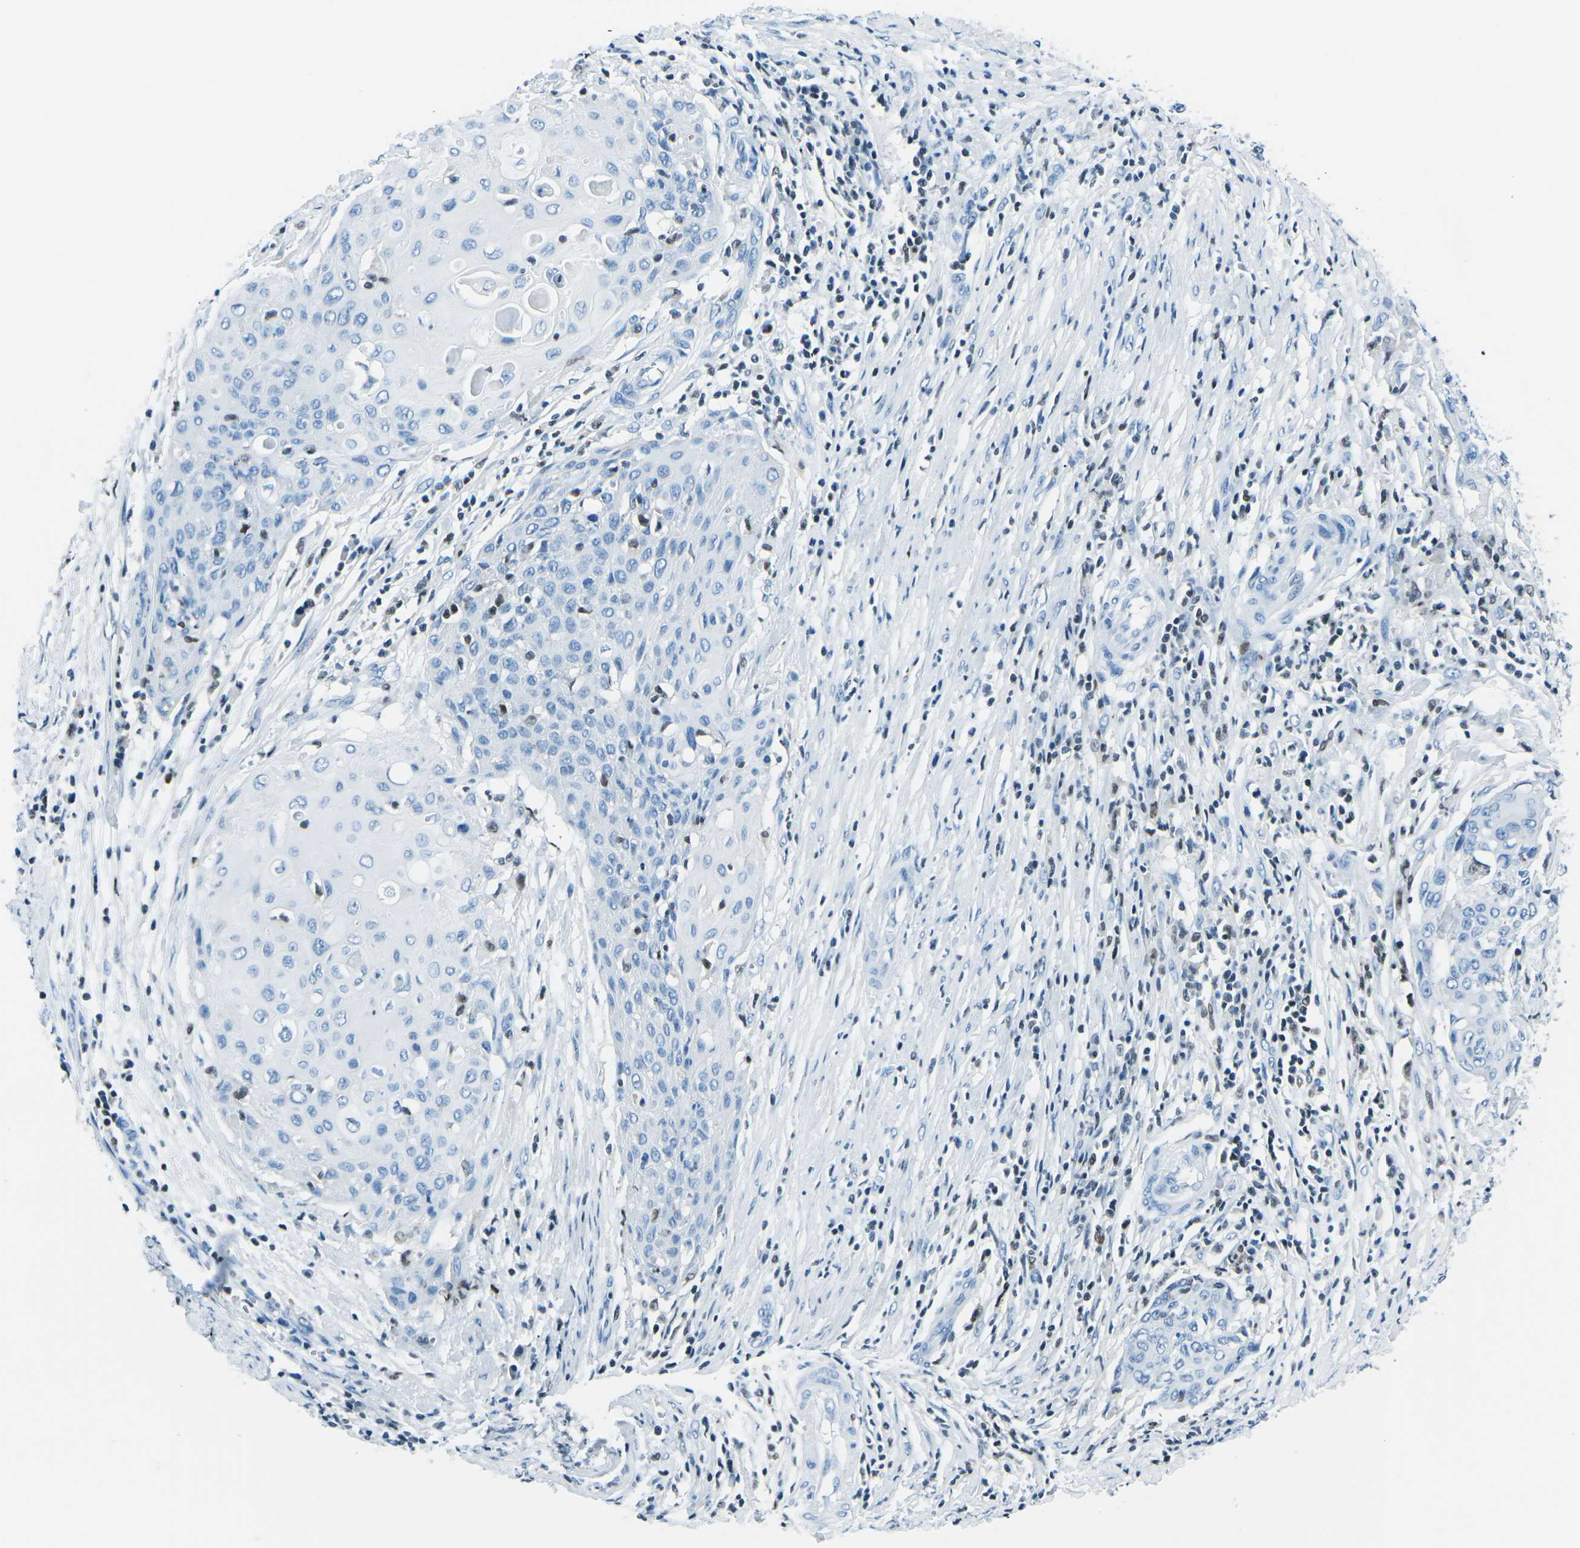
{"staining": {"intensity": "negative", "quantity": "none", "location": "none"}, "tissue": "cervical cancer", "cell_type": "Tumor cells", "image_type": "cancer", "snomed": [{"axis": "morphology", "description": "Squamous cell carcinoma, NOS"}, {"axis": "topography", "description": "Cervix"}], "caption": "Protein analysis of cervical squamous cell carcinoma reveals no significant expression in tumor cells. (DAB immunohistochemistry (IHC), high magnification).", "gene": "CELF2", "patient": {"sex": "female", "age": 39}}